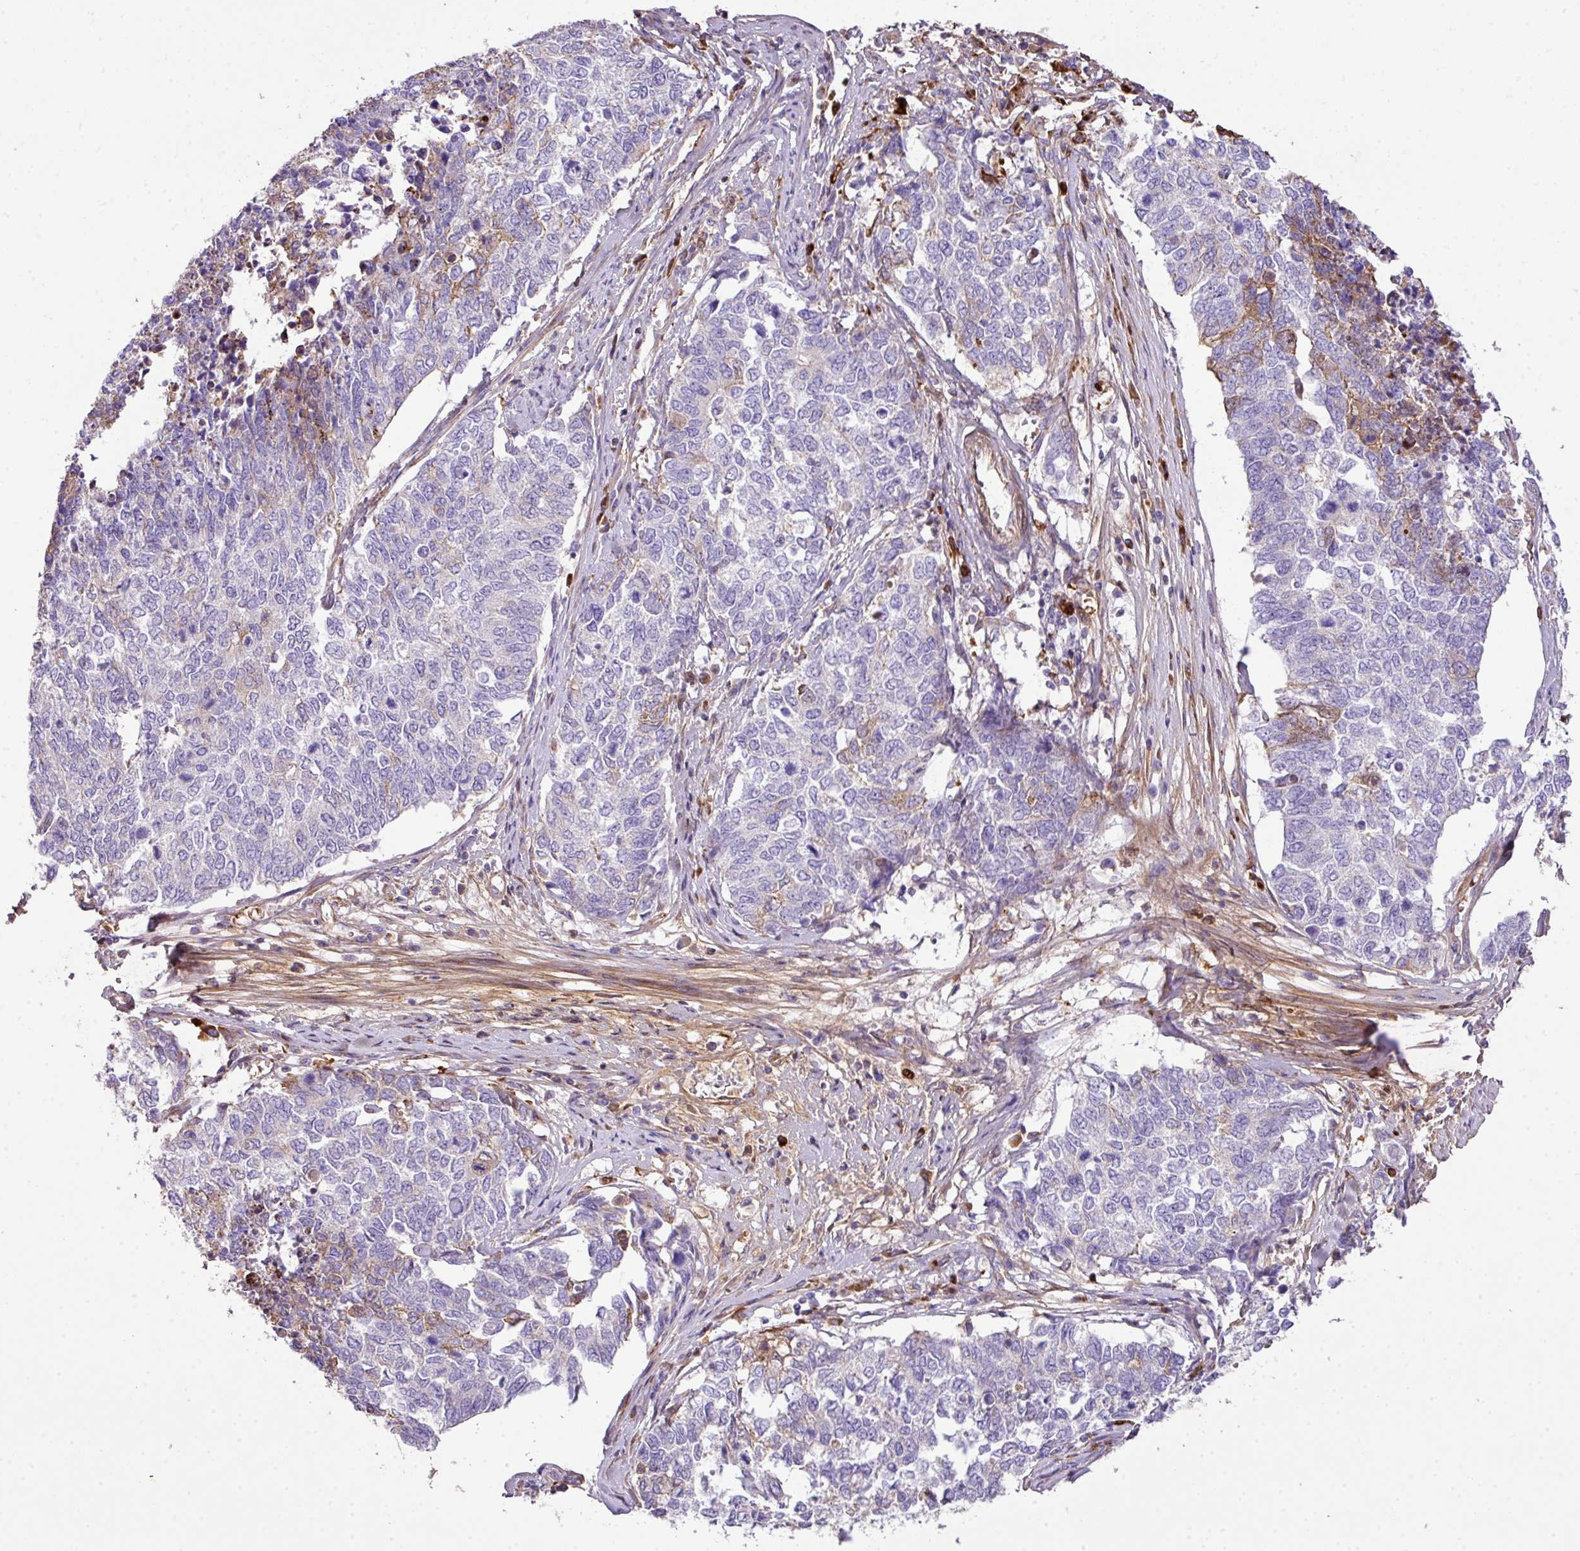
{"staining": {"intensity": "moderate", "quantity": "<25%", "location": "cytoplasmic/membranous"}, "tissue": "cervical cancer", "cell_type": "Tumor cells", "image_type": "cancer", "snomed": [{"axis": "morphology", "description": "Squamous cell carcinoma, NOS"}, {"axis": "topography", "description": "Cervix"}], "caption": "High-magnification brightfield microscopy of cervical cancer stained with DAB (3,3'-diaminobenzidine) (brown) and counterstained with hematoxylin (blue). tumor cells exhibit moderate cytoplasmic/membranous expression is identified in about<25% of cells.", "gene": "CTXN2", "patient": {"sex": "female", "age": 63}}